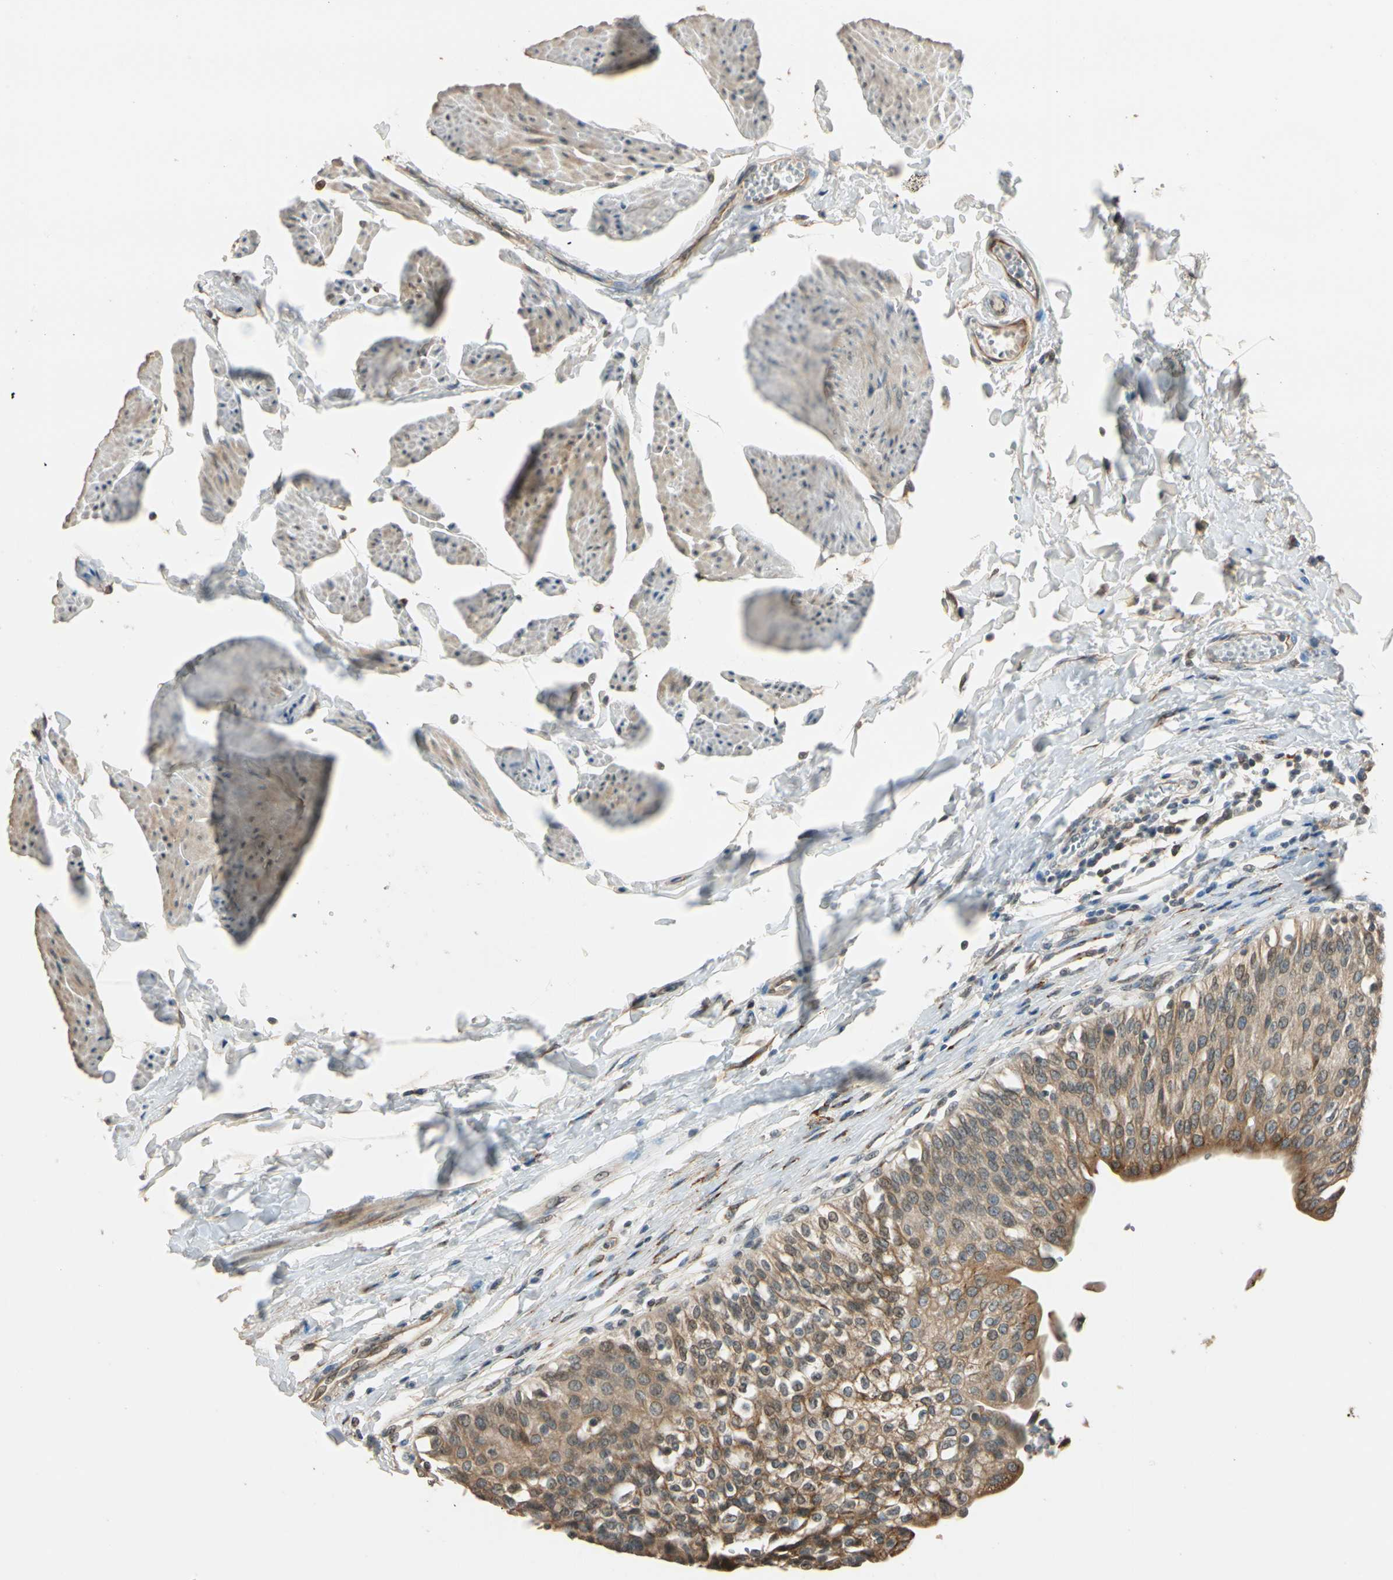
{"staining": {"intensity": "moderate", "quantity": ">75%", "location": "cytoplasmic/membranous"}, "tissue": "urinary bladder", "cell_type": "Urothelial cells", "image_type": "normal", "snomed": [{"axis": "morphology", "description": "Normal tissue, NOS"}, {"axis": "topography", "description": "Urinary bladder"}], "caption": "The micrograph exhibits immunohistochemical staining of unremarkable urinary bladder. There is moderate cytoplasmic/membranous staining is identified in approximately >75% of urothelial cells. (Brightfield microscopy of DAB IHC at high magnification).", "gene": "TASOR", "patient": {"sex": "female", "age": 80}}